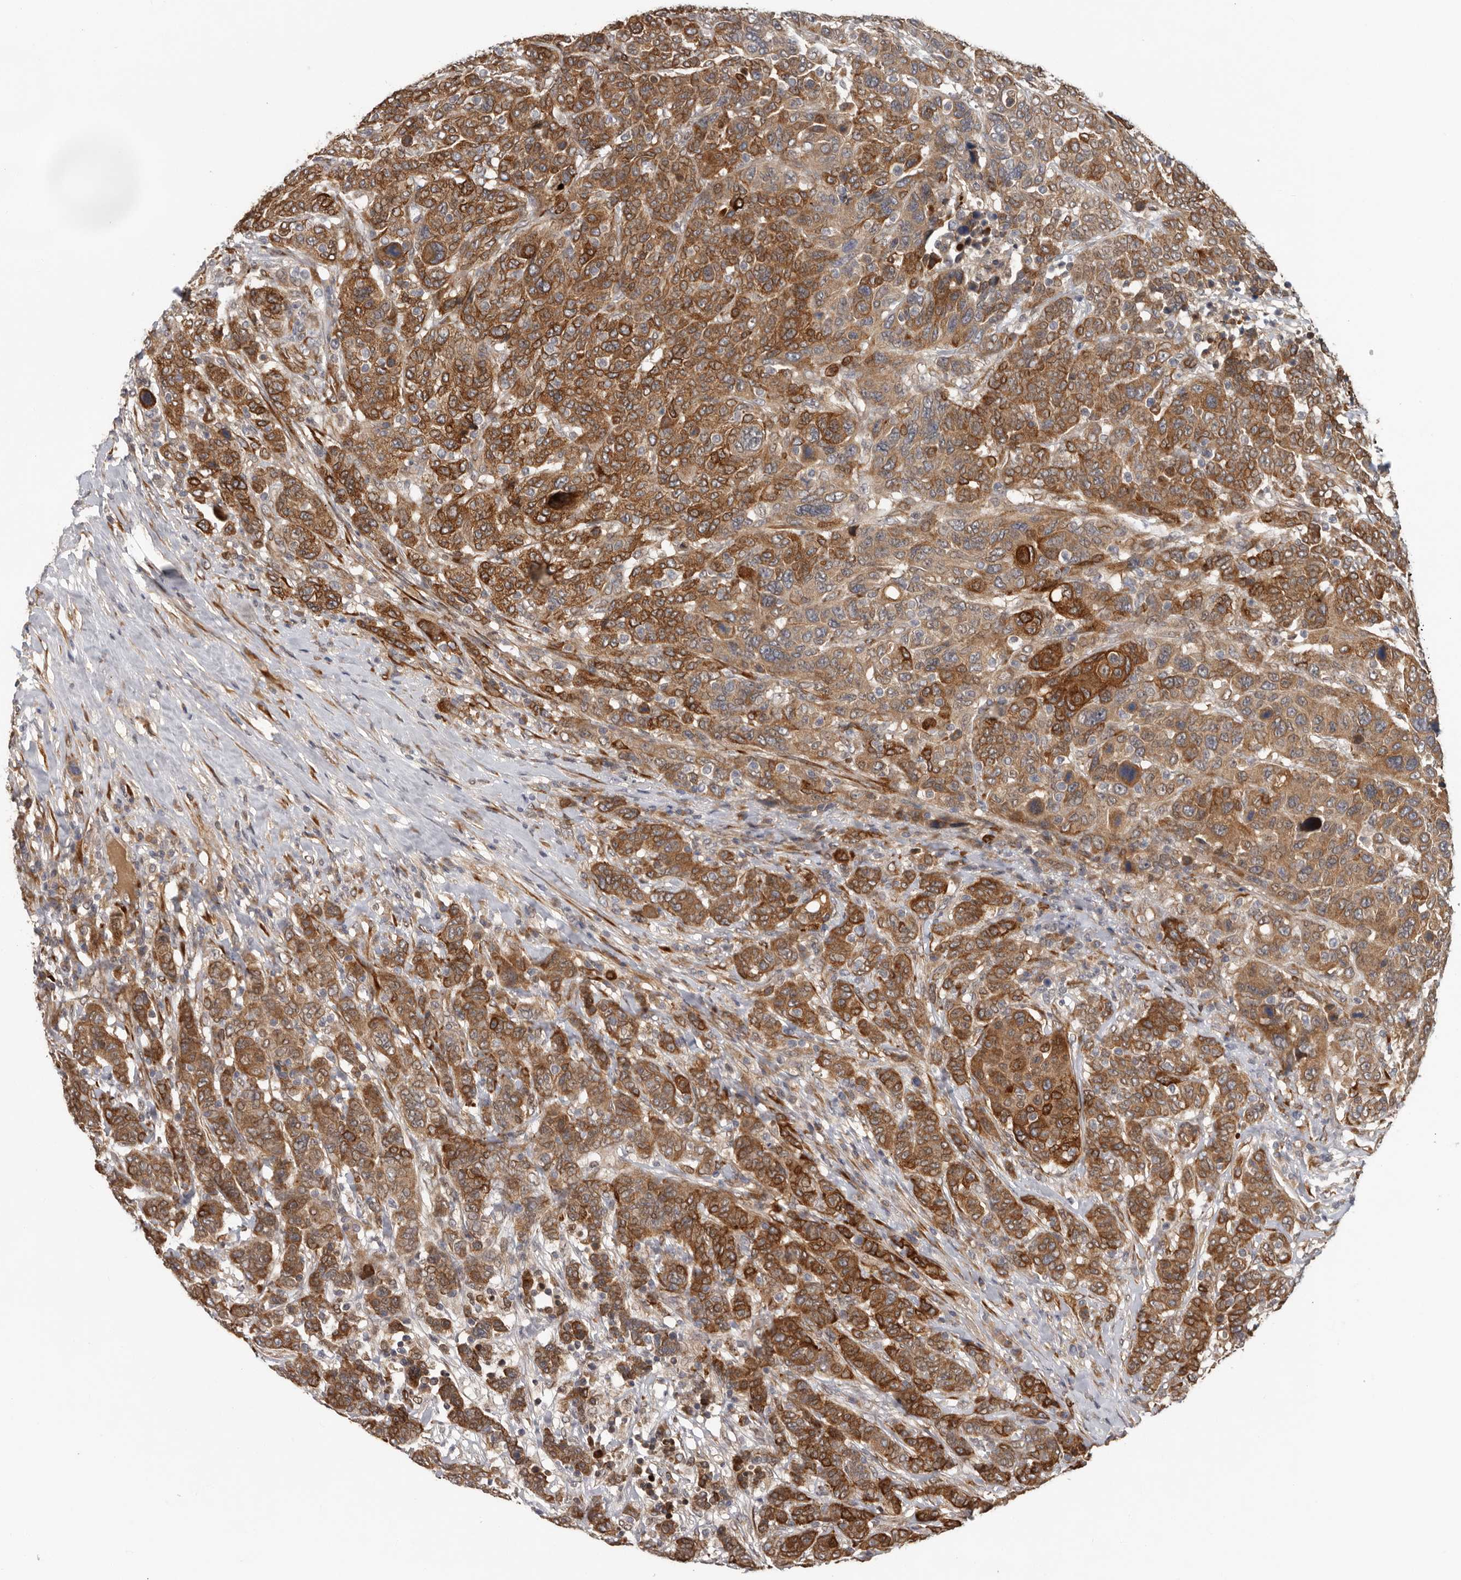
{"staining": {"intensity": "strong", "quantity": ">75%", "location": "cytoplasmic/membranous"}, "tissue": "breast cancer", "cell_type": "Tumor cells", "image_type": "cancer", "snomed": [{"axis": "morphology", "description": "Duct carcinoma"}, {"axis": "topography", "description": "Breast"}], "caption": "A high amount of strong cytoplasmic/membranous expression is seen in about >75% of tumor cells in breast cancer tissue. The staining was performed using DAB, with brown indicating positive protein expression. Nuclei are stained blue with hematoxylin.", "gene": "MTF1", "patient": {"sex": "female", "age": 37}}